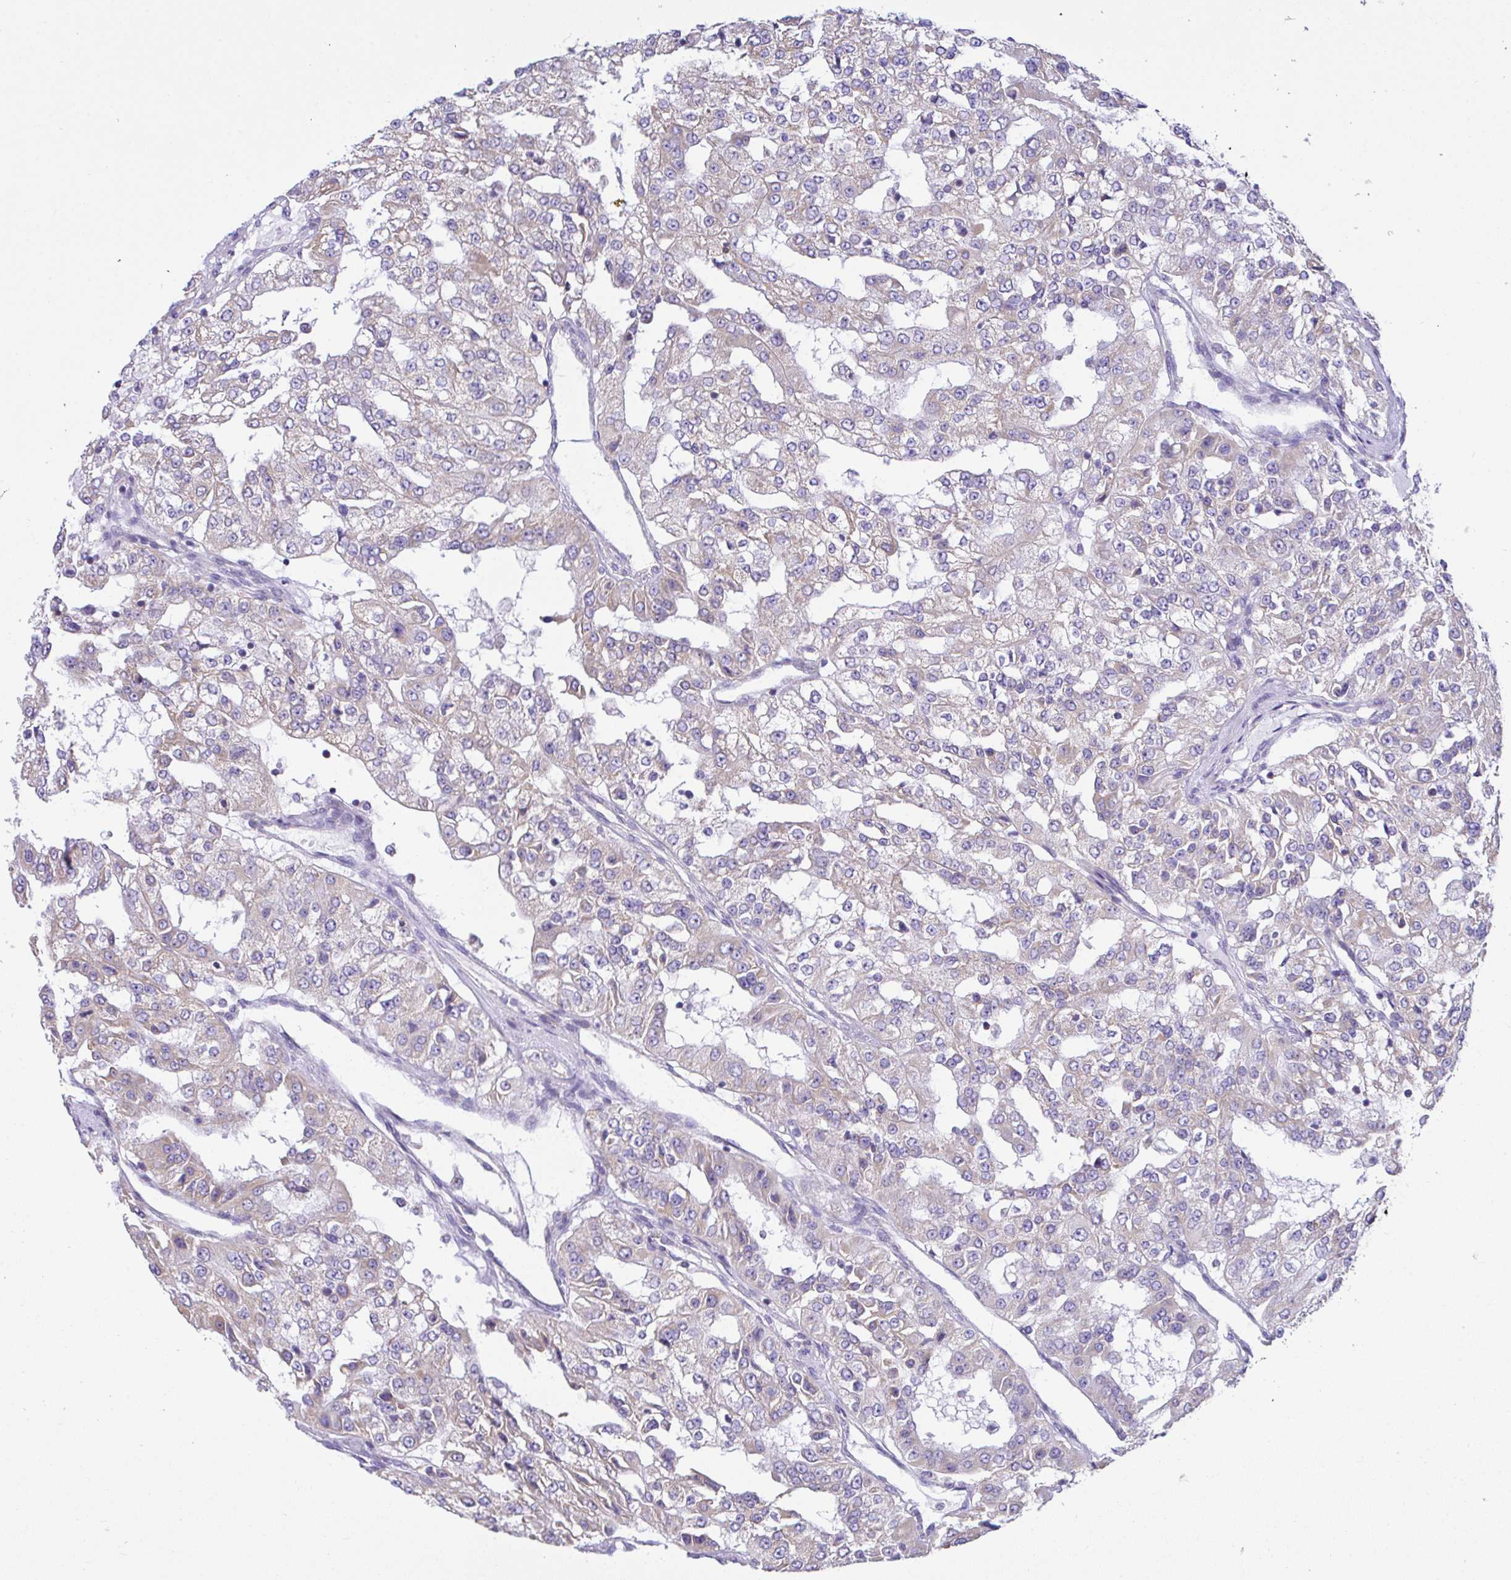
{"staining": {"intensity": "weak", "quantity": "25%-75%", "location": "cytoplasmic/membranous"}, "tissue": "renal cancer", "cell_type": "Tumor cells", "image_type": "cancer", "snomed": [{"axis": "morphology", "description": "Adenocarcinoma, NOS"}, {"axis": "topography", "description": "Kidney"}], "caption": "Human adenocarcinoma (renal) stained for a protein (brown) shows weak cytoplasmic/membranous positive staining in about 25%-75% of tumor cells.", "gene": "NLRP8", "patient": {"sex": "female", "age": 63}}